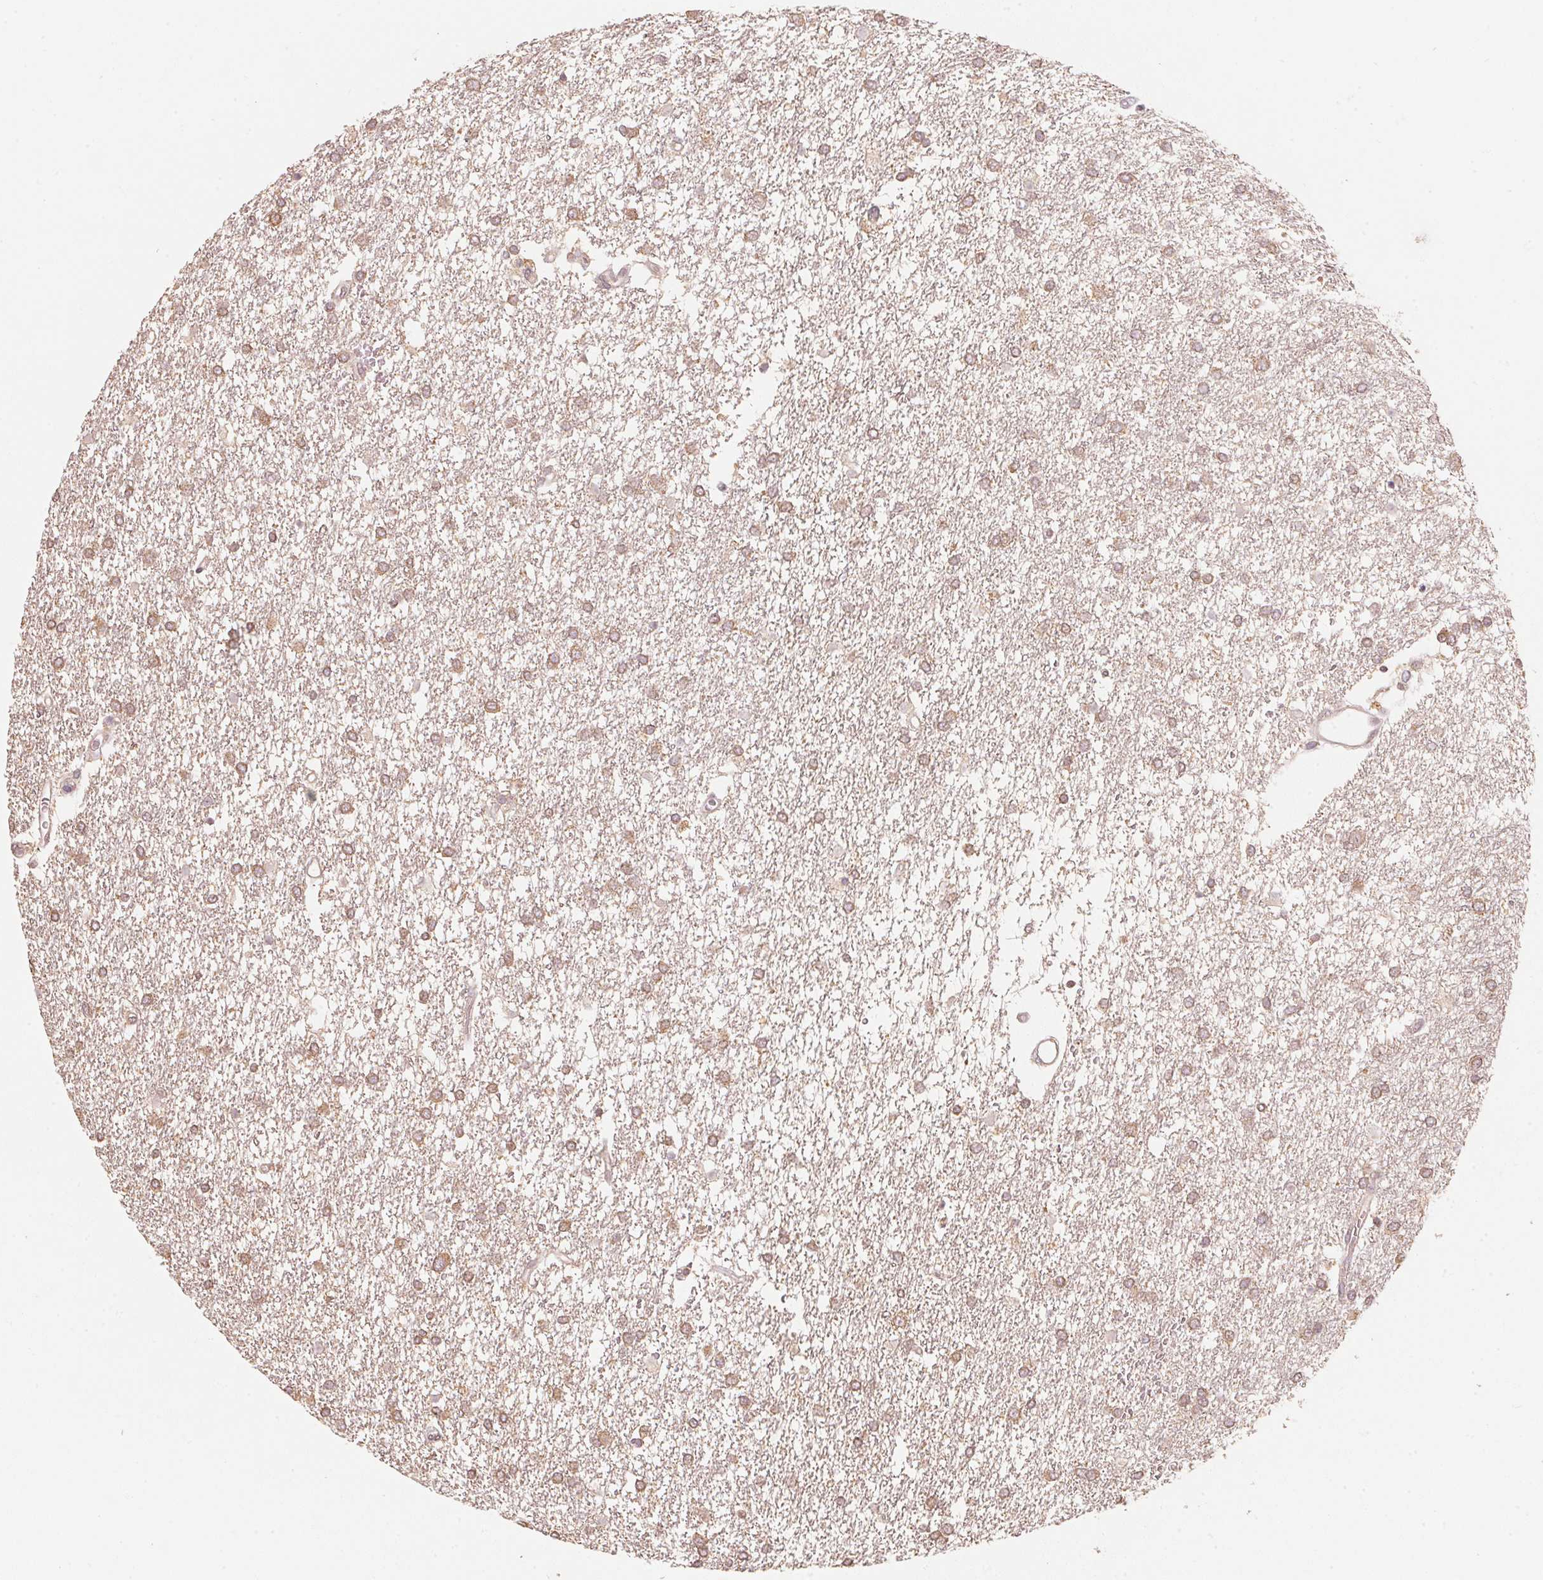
{"staining": {"intensity": "weak", "quantity": ">75%", "location": "cytoplasmic/membranous"}, "tissue": "glioma", "cell_type": "Tumor cells", "image_type": "cancer", "snomed": [{"axis": "morphology", "description": "Glioma, malignant, High grade"}, {"axis": "topography", "description": "Brain"}], "caption": "Malignant high-grade glioma stained with a protein marker shows weak staining in tumor cells.", "gene": "C2orf73", "patient": {"sex": "female", "age": 61}}